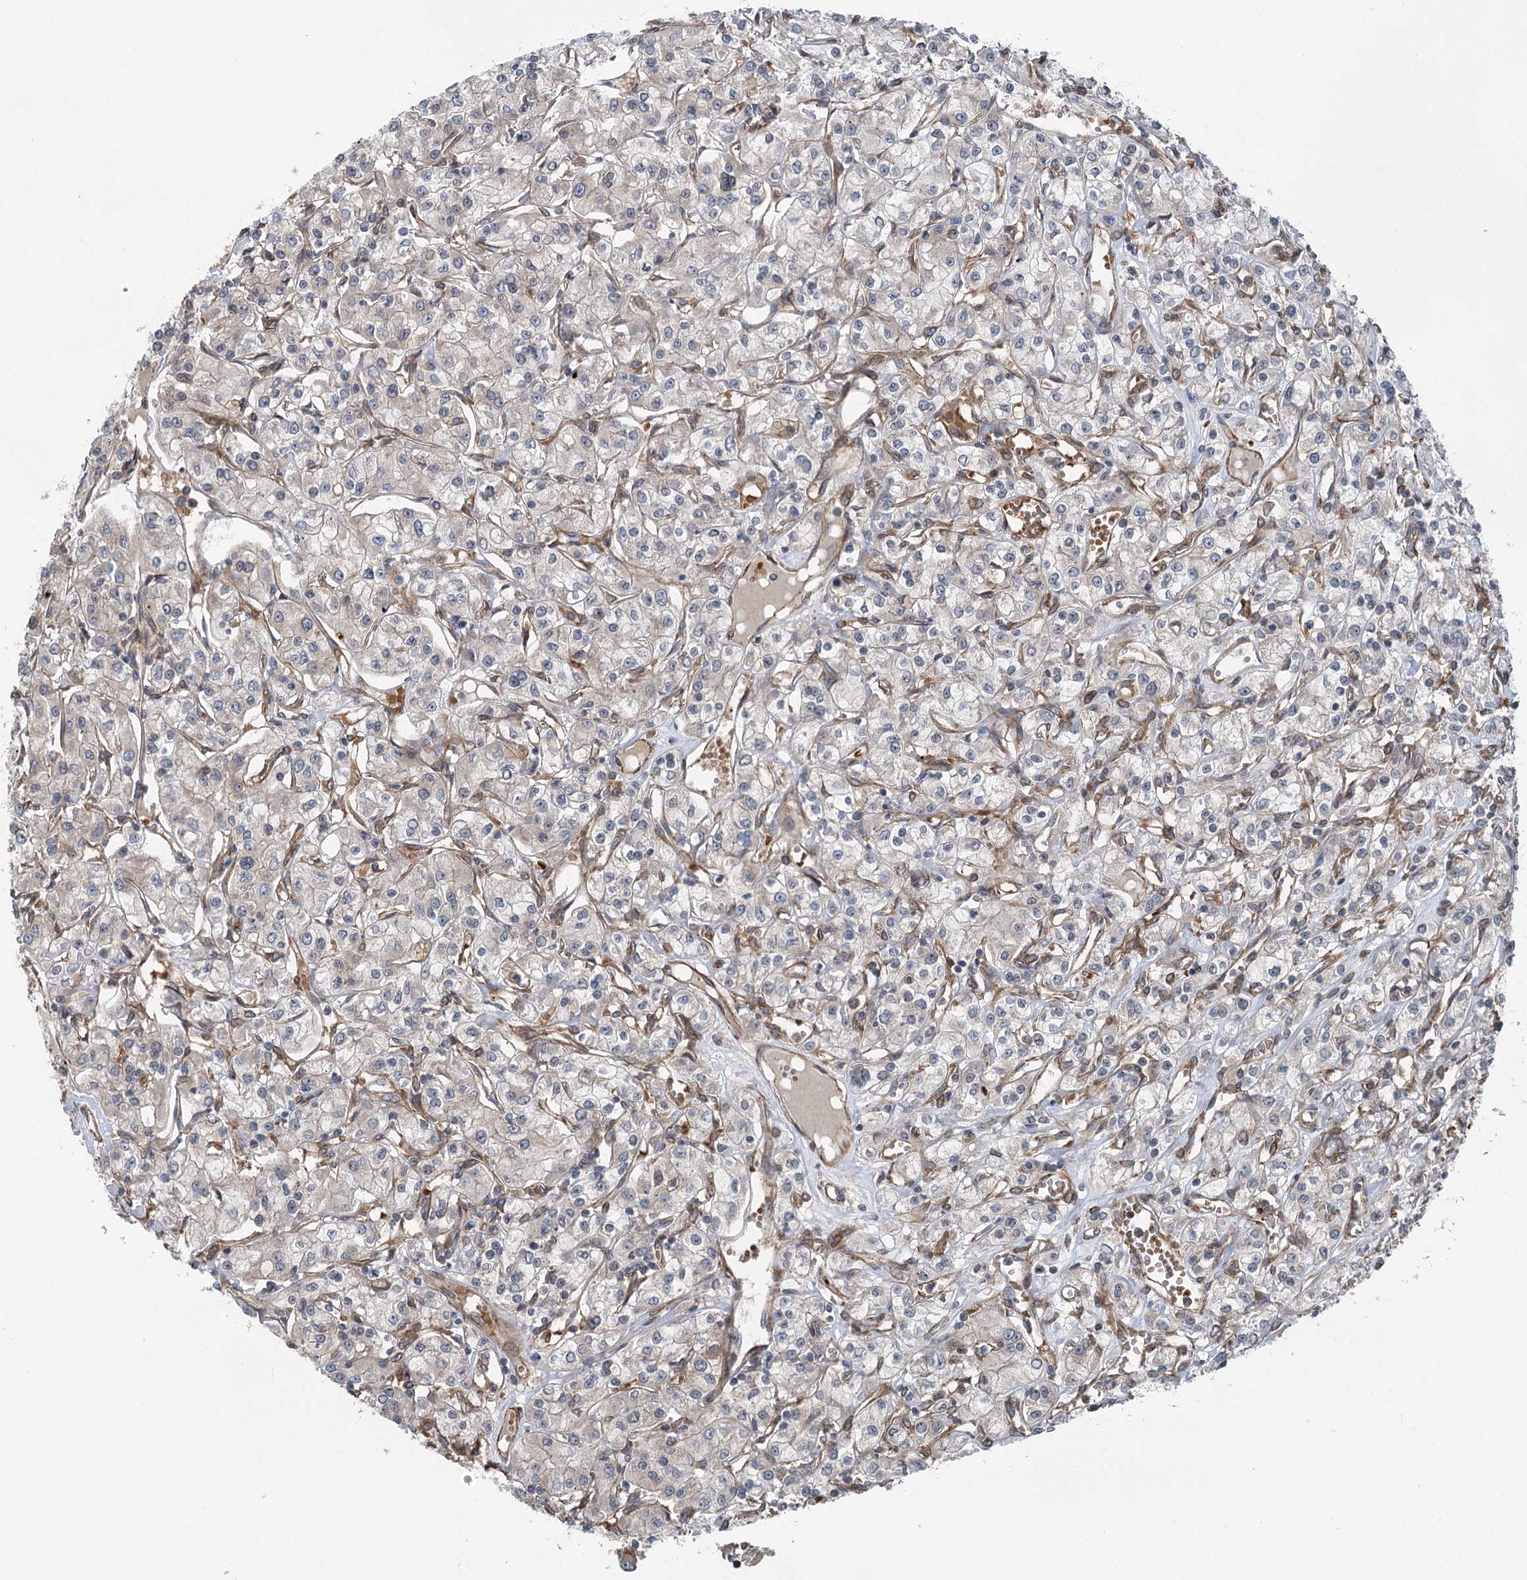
{"staining": {"intensity": "negative", "quantity": "none", "location": "none"}, "tissue": "renal cancer", "cell_type": "Tumor cells", "image_type": "cancer", "snomed": [{"axis": "morphology", "description": "Adenocarcinoma, NOS"}, {"axis": "topography", "description": "Kidney"}], "caption": "A photomicrograph of renal cancer stained for a protein displays no brown staining in tumor cells.", "gene": "IQSEC1", "patient": {"sex": "female", "age": 59}}